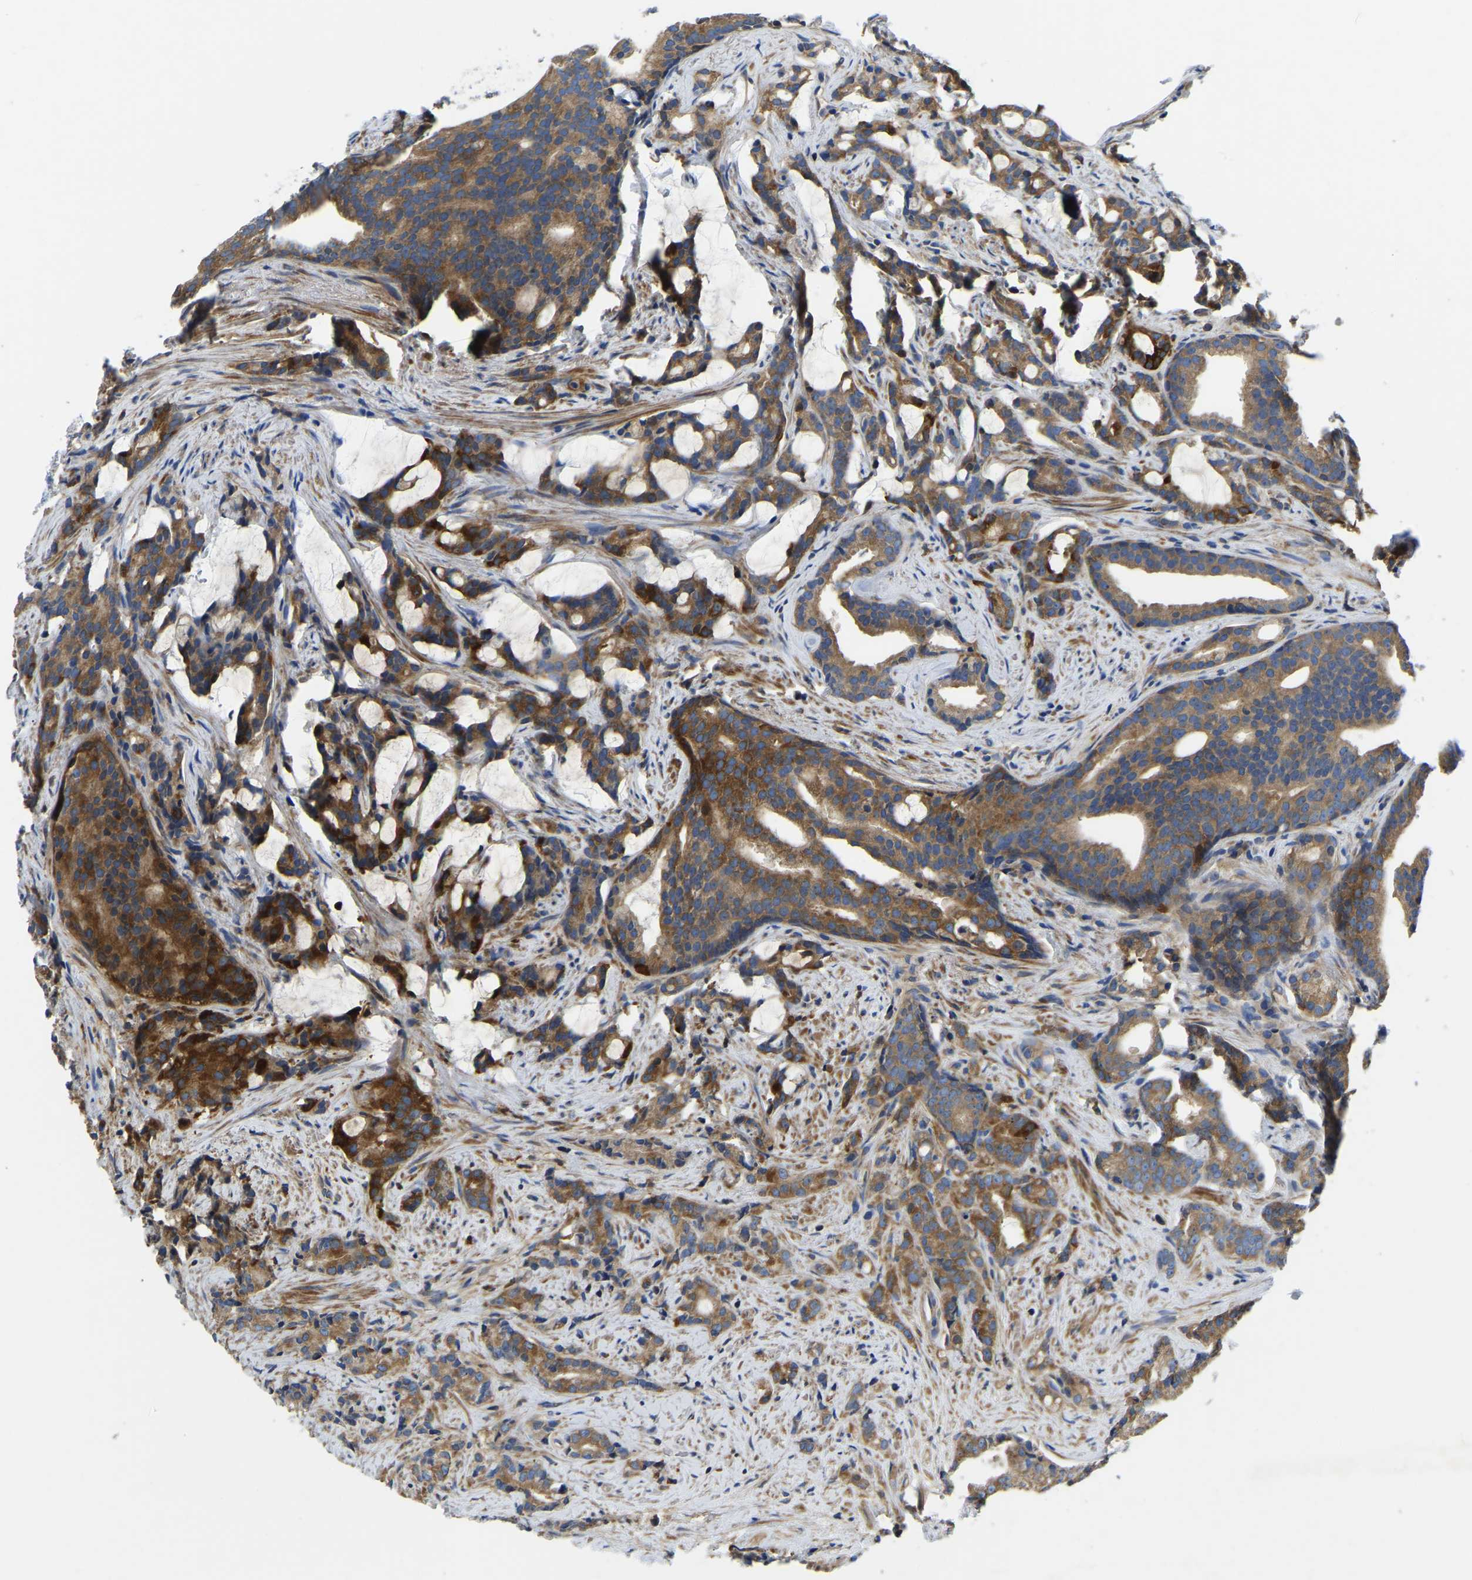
{"staining": {"intensity": "moderate", "quantity": ">75%", "location": "cytoplasmic/membranous"}, "tissue": "prostate cancer", "cell_type": "Tumor cells", "image_type": "cancer", "snomed": [{"axis": "morphology", "description": "Adenocarcinoma, Low grade"}, {"axis": "topography", "description": "Prostate"}], "caption": "Prostate cancer (low-grade adenocarcinoma) stained with a protein marker reveals moderate staining in tumor cells.", "gene": "STAT2", "patient": {"sex": "male", "age": 58}}